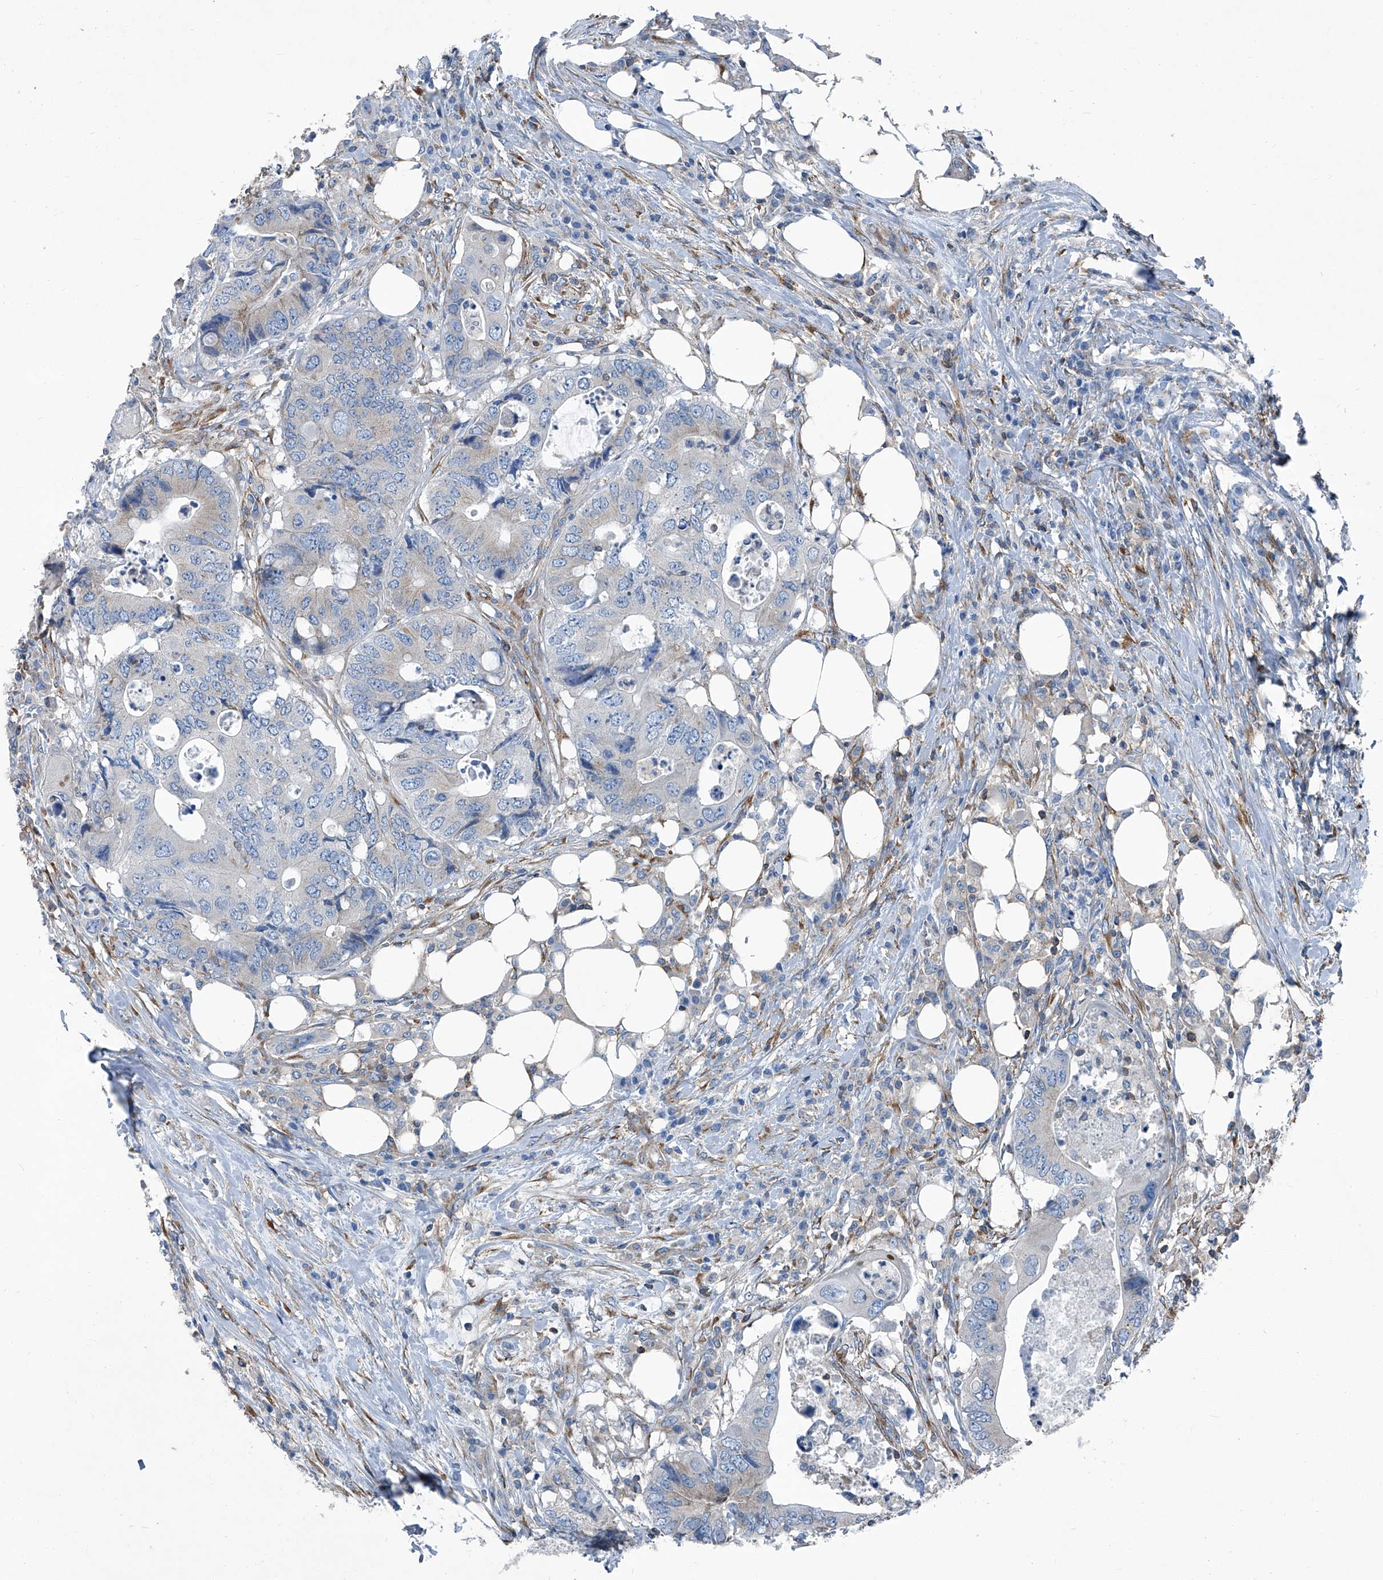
{"staining": {"intensity": "negative", "quantity": "none", "location": "none"}, "tissue": "colorectal cancer", "cell_type": "Tumor cells", "image_type": "cancer", "snomed": [{"axis": "morphology", "description": "Adenocarcinoma, NOS"}, {"axis": "topography", "description": "Colon"}], "caption": "Histopathology image shows no protein expression in tumor cells of colorectal adenocarcinoma tissue.", "gene": "SEPTIN7", "patient": {"sex": "male", "age": 71}}